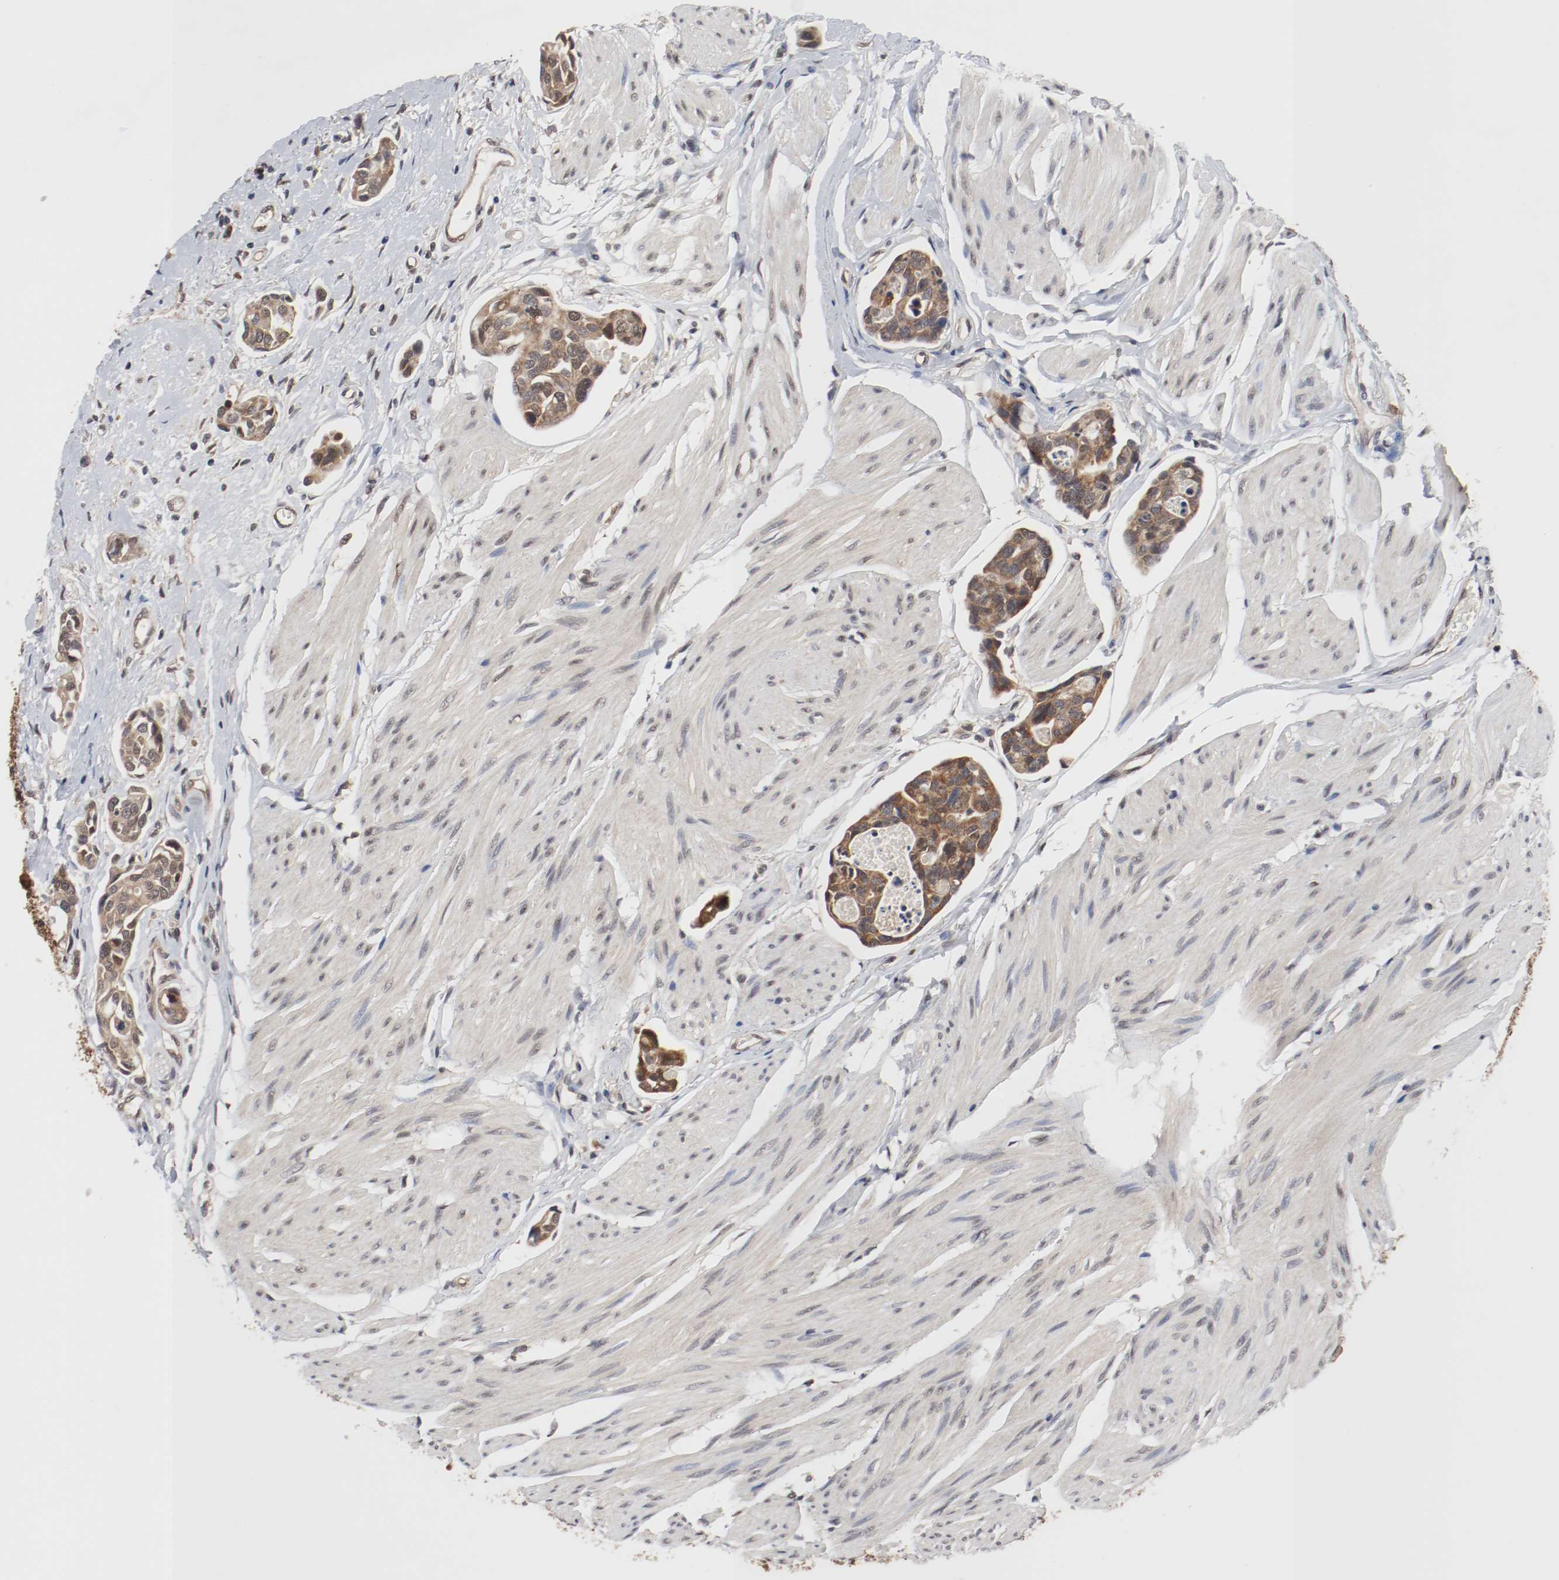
{"staining": {"intensity": "moderate", "quantity": ">75%", "location": "cytoplasmic/membranous"}, "tissue": "urothelial cancer", "cell_type": "Tumor cells", "image_type": "cancer", "snomed": [{"axis": "morphology", "description": "Urothelial carcinoma, High grade"}, {"axis": "topography", "description": "Urinary bladder"}], "caption": "A brown stain labels moderate cytoplasmic/membranous expression of a protein in human urothelial cancer tumor cells.", "gene": "AFG3L2", "patient": {"sex": "male", "age": 78}}